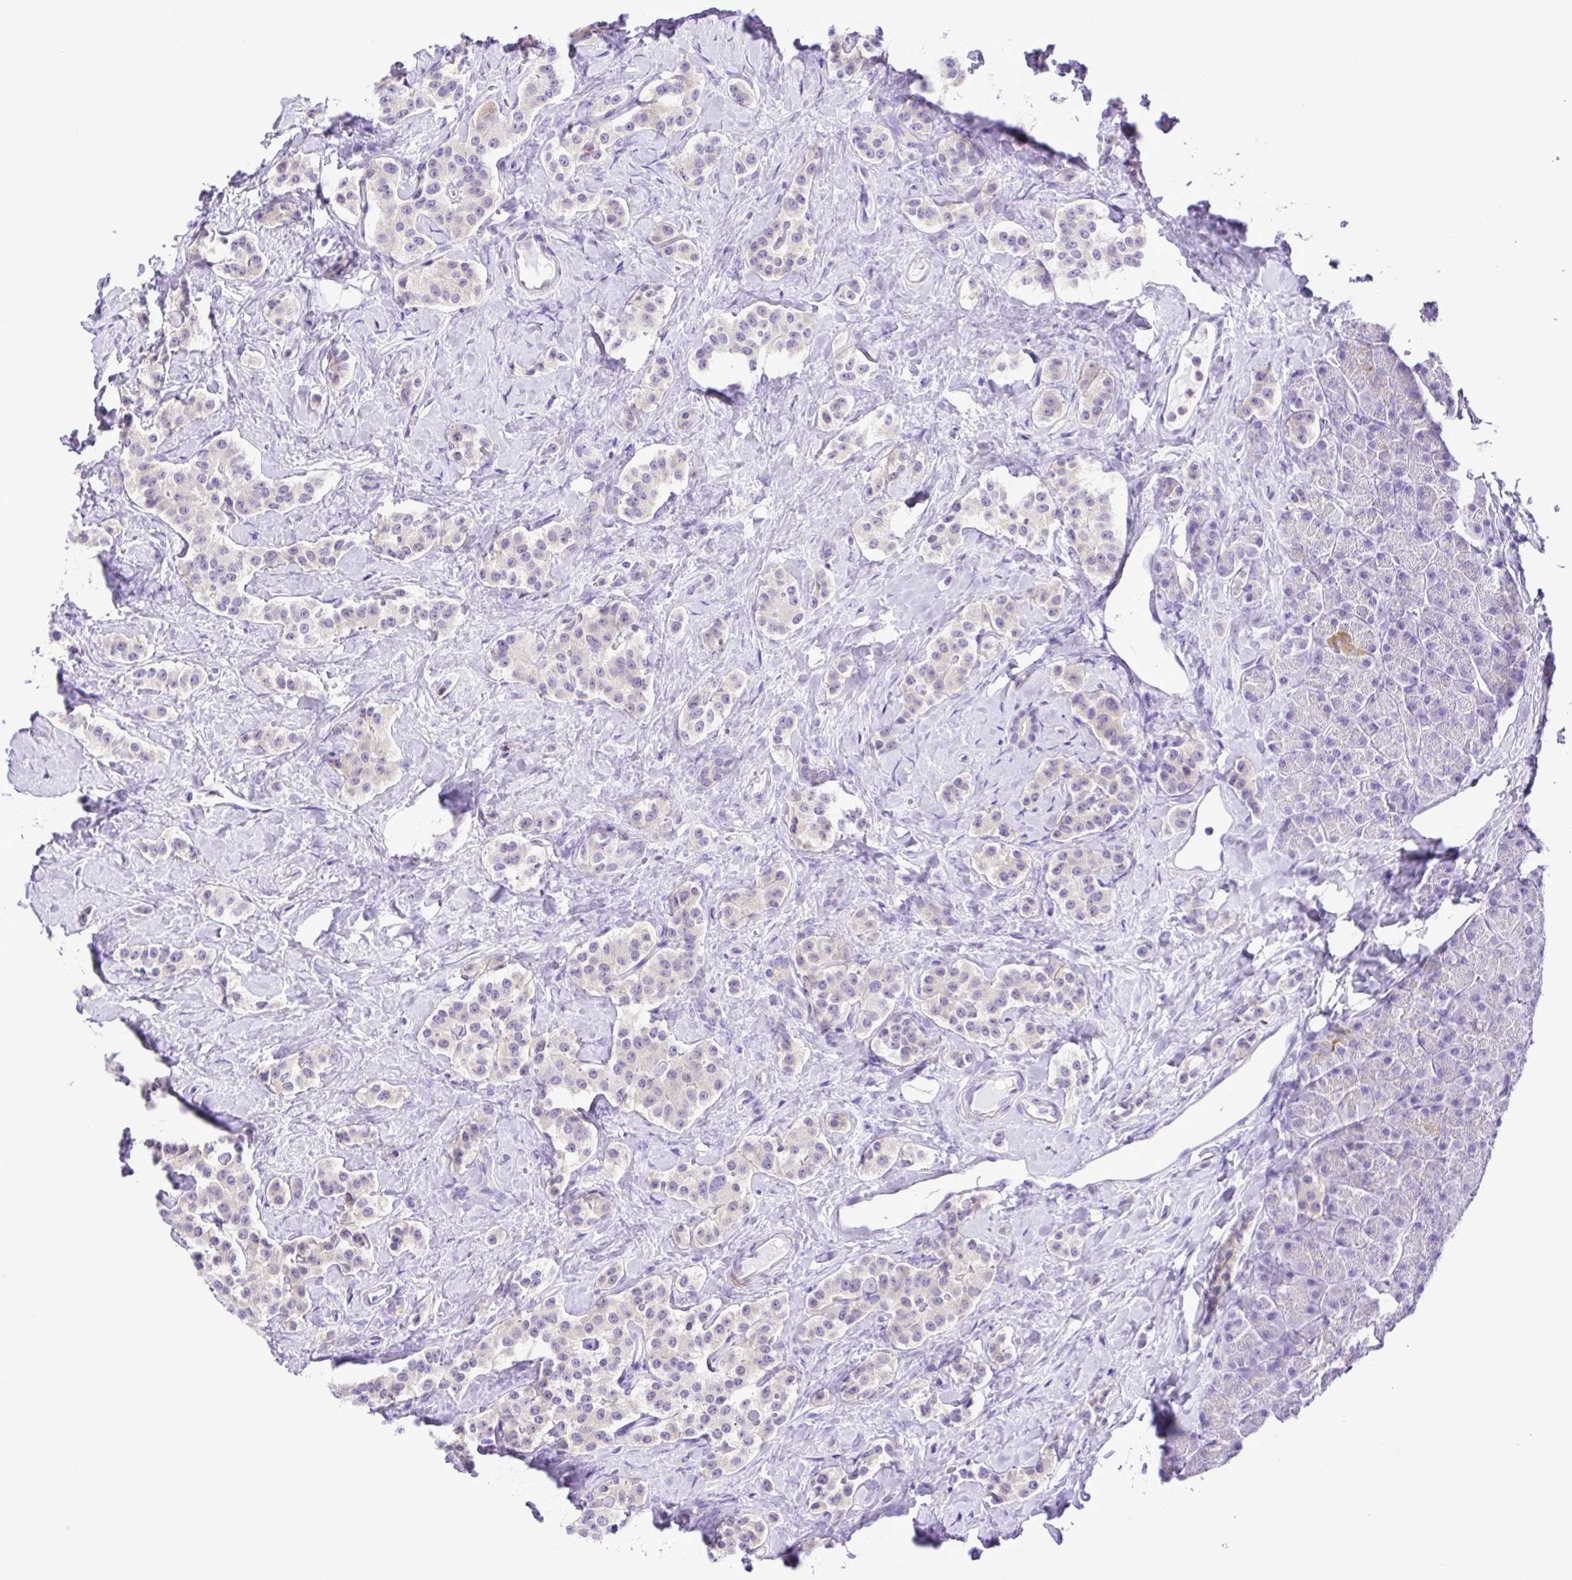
{"staining": {"intensity": "negative", "quantity": "none", "location": "none"}, "tissue": "carcinoid", "cell_type": "Tumor cells", "image_type": "cancer", "snomed": [{"axis": "morphology", "description": "Normal tissue, NOS"}, {"axis": "morphology", "description": "Carcinoid, malignant, NOS"}, {"axis": "topography", "description": "Pancreas"}], "caption": "Immunohistochemistry of carcinoid reveals no staining in tumor cells.", "gene": "SYT1", "patient": {"sex": "male", "age": 36}}